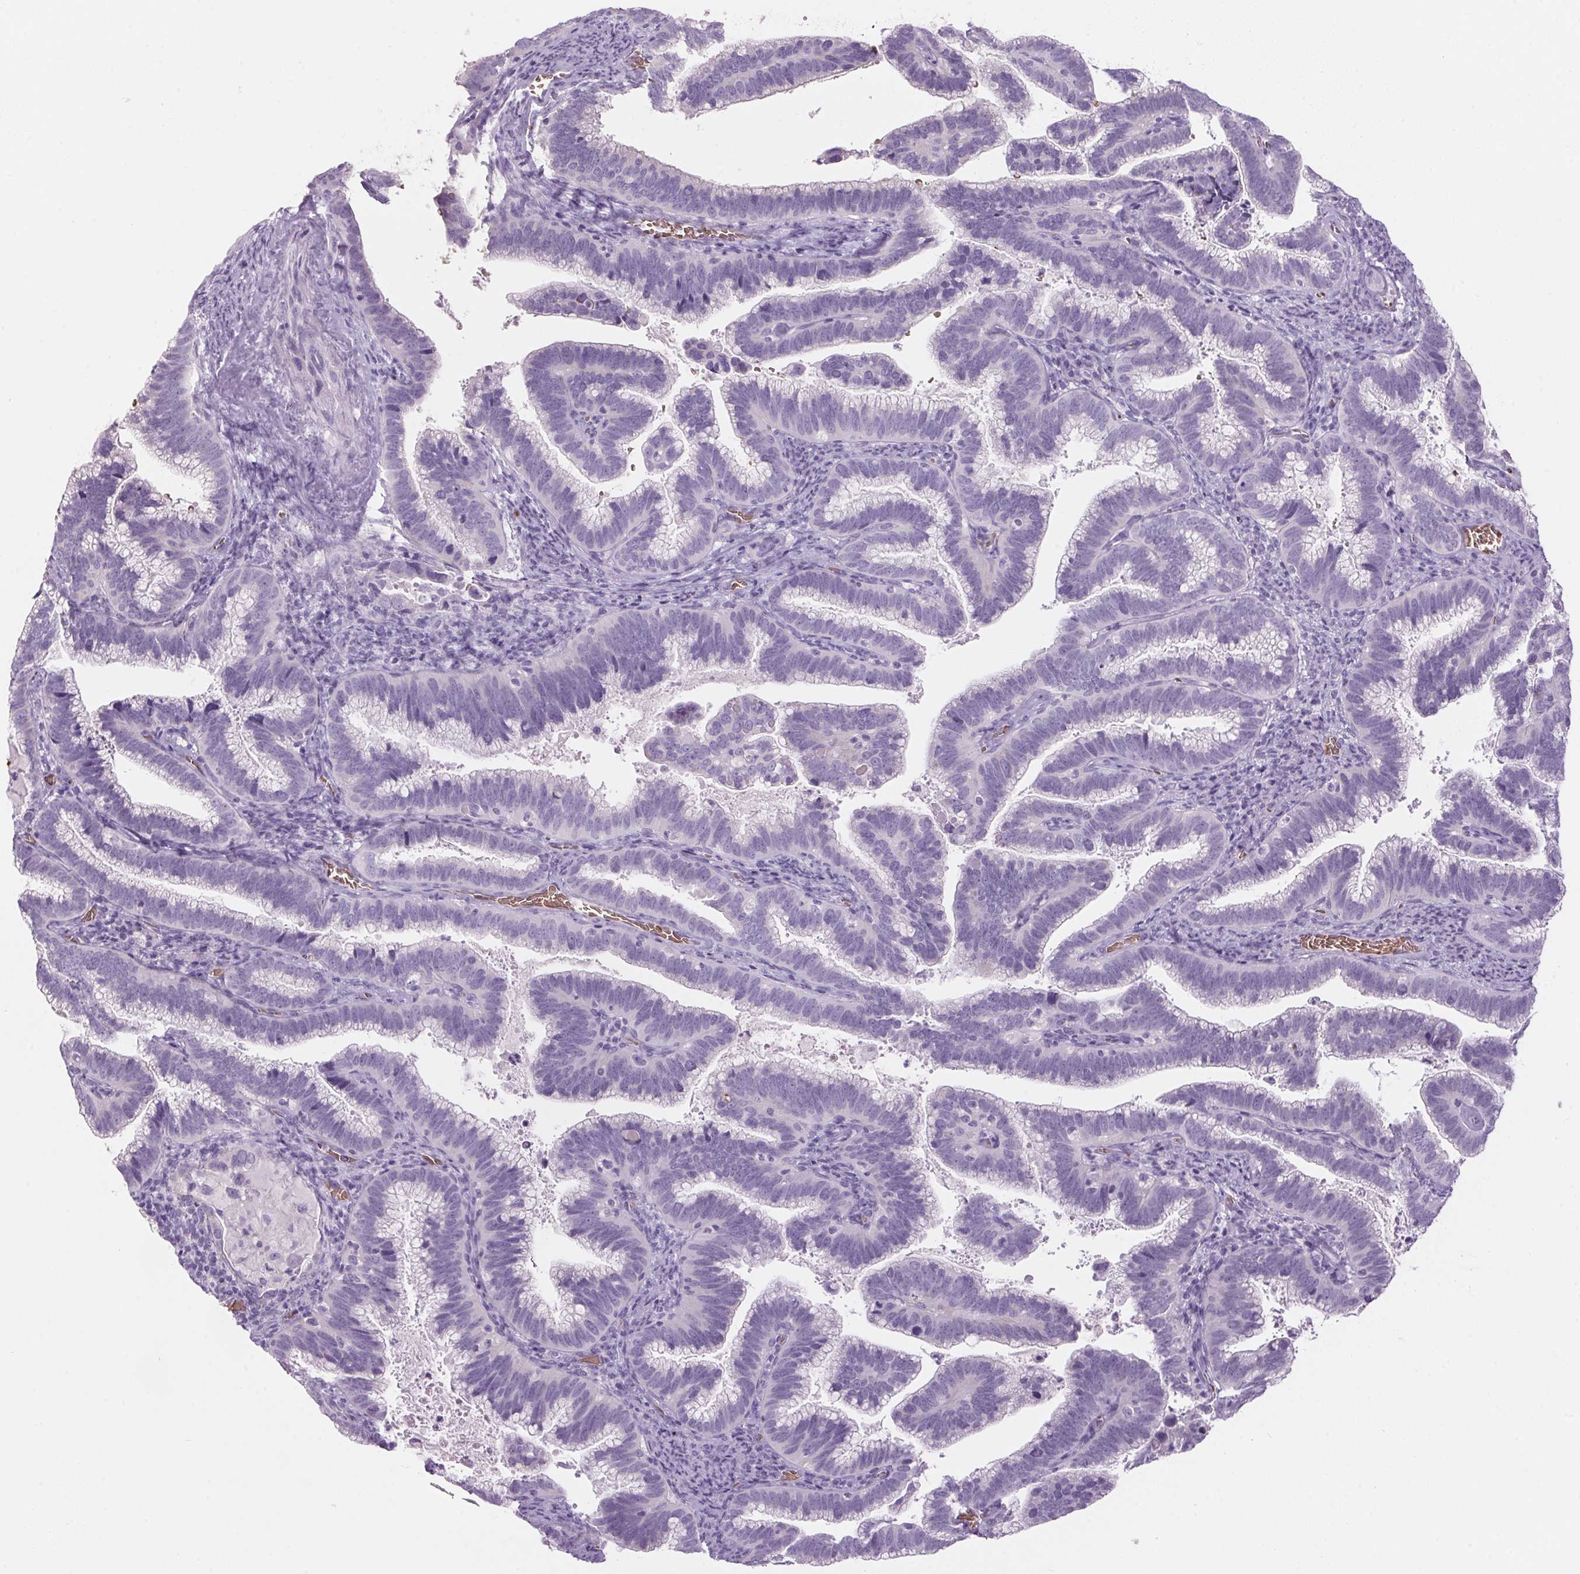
{"staining": {"intensity": "negative", "quantity": "none", "location": "none"}, "tissue": "cervical cancer", "cell_type": "Tumor cells", "image_type": "cancer", "snomed": [{"axis": "morphology", "description": "Adenocarcinoma, NOS"}, {"axis": "topography", "description": "Cervix"}], "caption": "Micrograph shows no protein staining in tumor cells of cervical cancer tissue.", "gene": "HBQ1", "patient": {"sex": "female", "age": 61}}